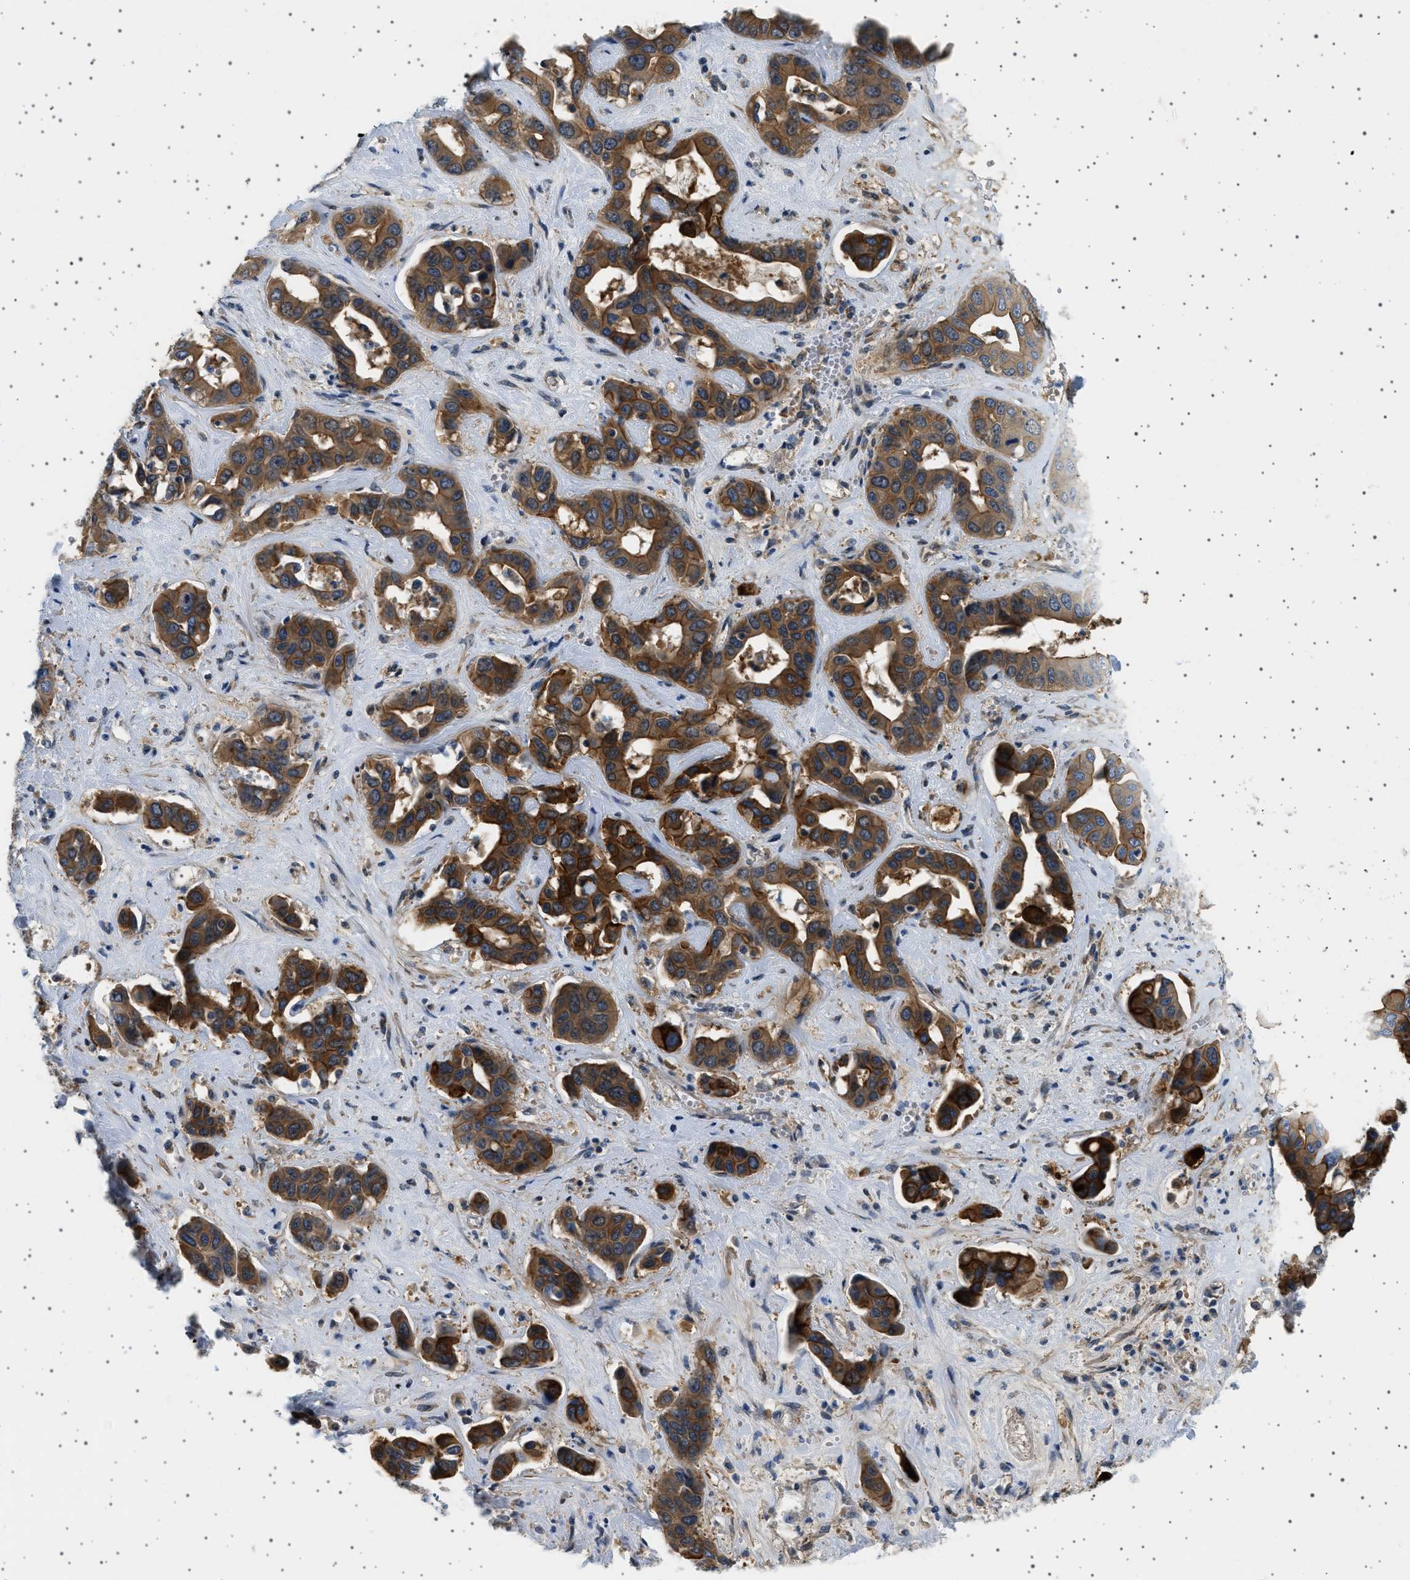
{"staining": {"intensity": "strong", "quantity": ">75%", "location": "cytoplasmic/membranous"}, "tissue": "liver cancer", "cell_type": "Tumor cells", "image_type": "cancer", "snomed": [{"axis": "morphology", "description": "Cholangiocarcinoma"}, {"axis": "topography", "description": "Liver"}], "caption": "A high amount of strong cytoplasmic/membranous expression is appreciated in about >75% of tumor cells in cholangiocarcinoma (liver) tissue.", "gene": "PLPP6", "patient": {"sex": "female", "age": 52}}